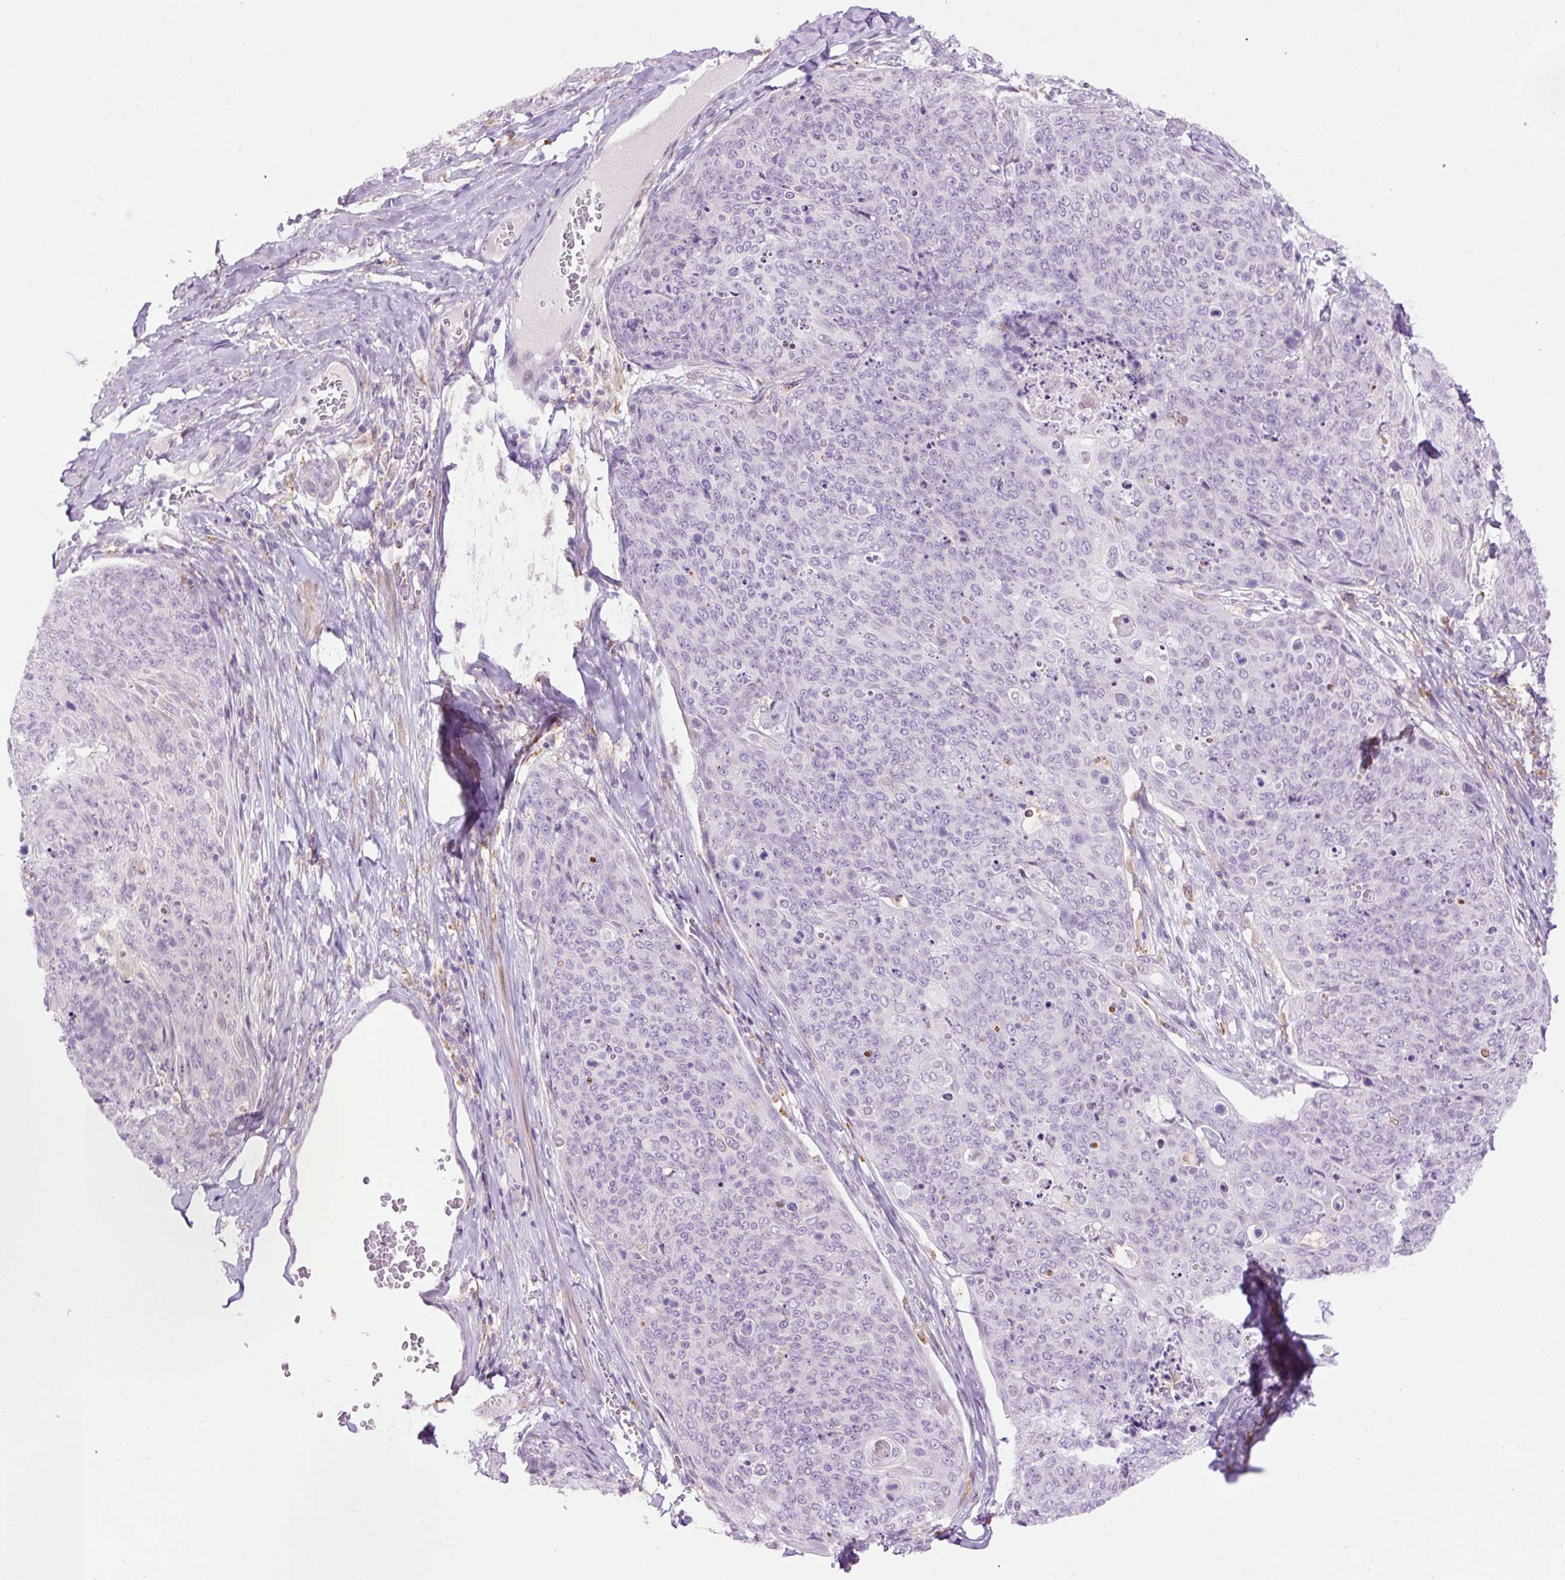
{"staining": {"intensity": "negative", "quantity": "none", "location": "none"}, "tissue": "skin cancer", "cell_type": "Tumor cells", "image_type": "cancer", "snomed": [{"axis": "morphology", "description": "Squamous cell carcinoma, NOS"}, {"axis": "topography", "description": "Skin"}, {"axis": "topography", "description": "Vulva"}], "caption": "Tumor cells are negative for brown protein staining in squamous cell carcinoma (skin).", "gene": "LY86", "patient": {"sex": "female", "age": 85}}